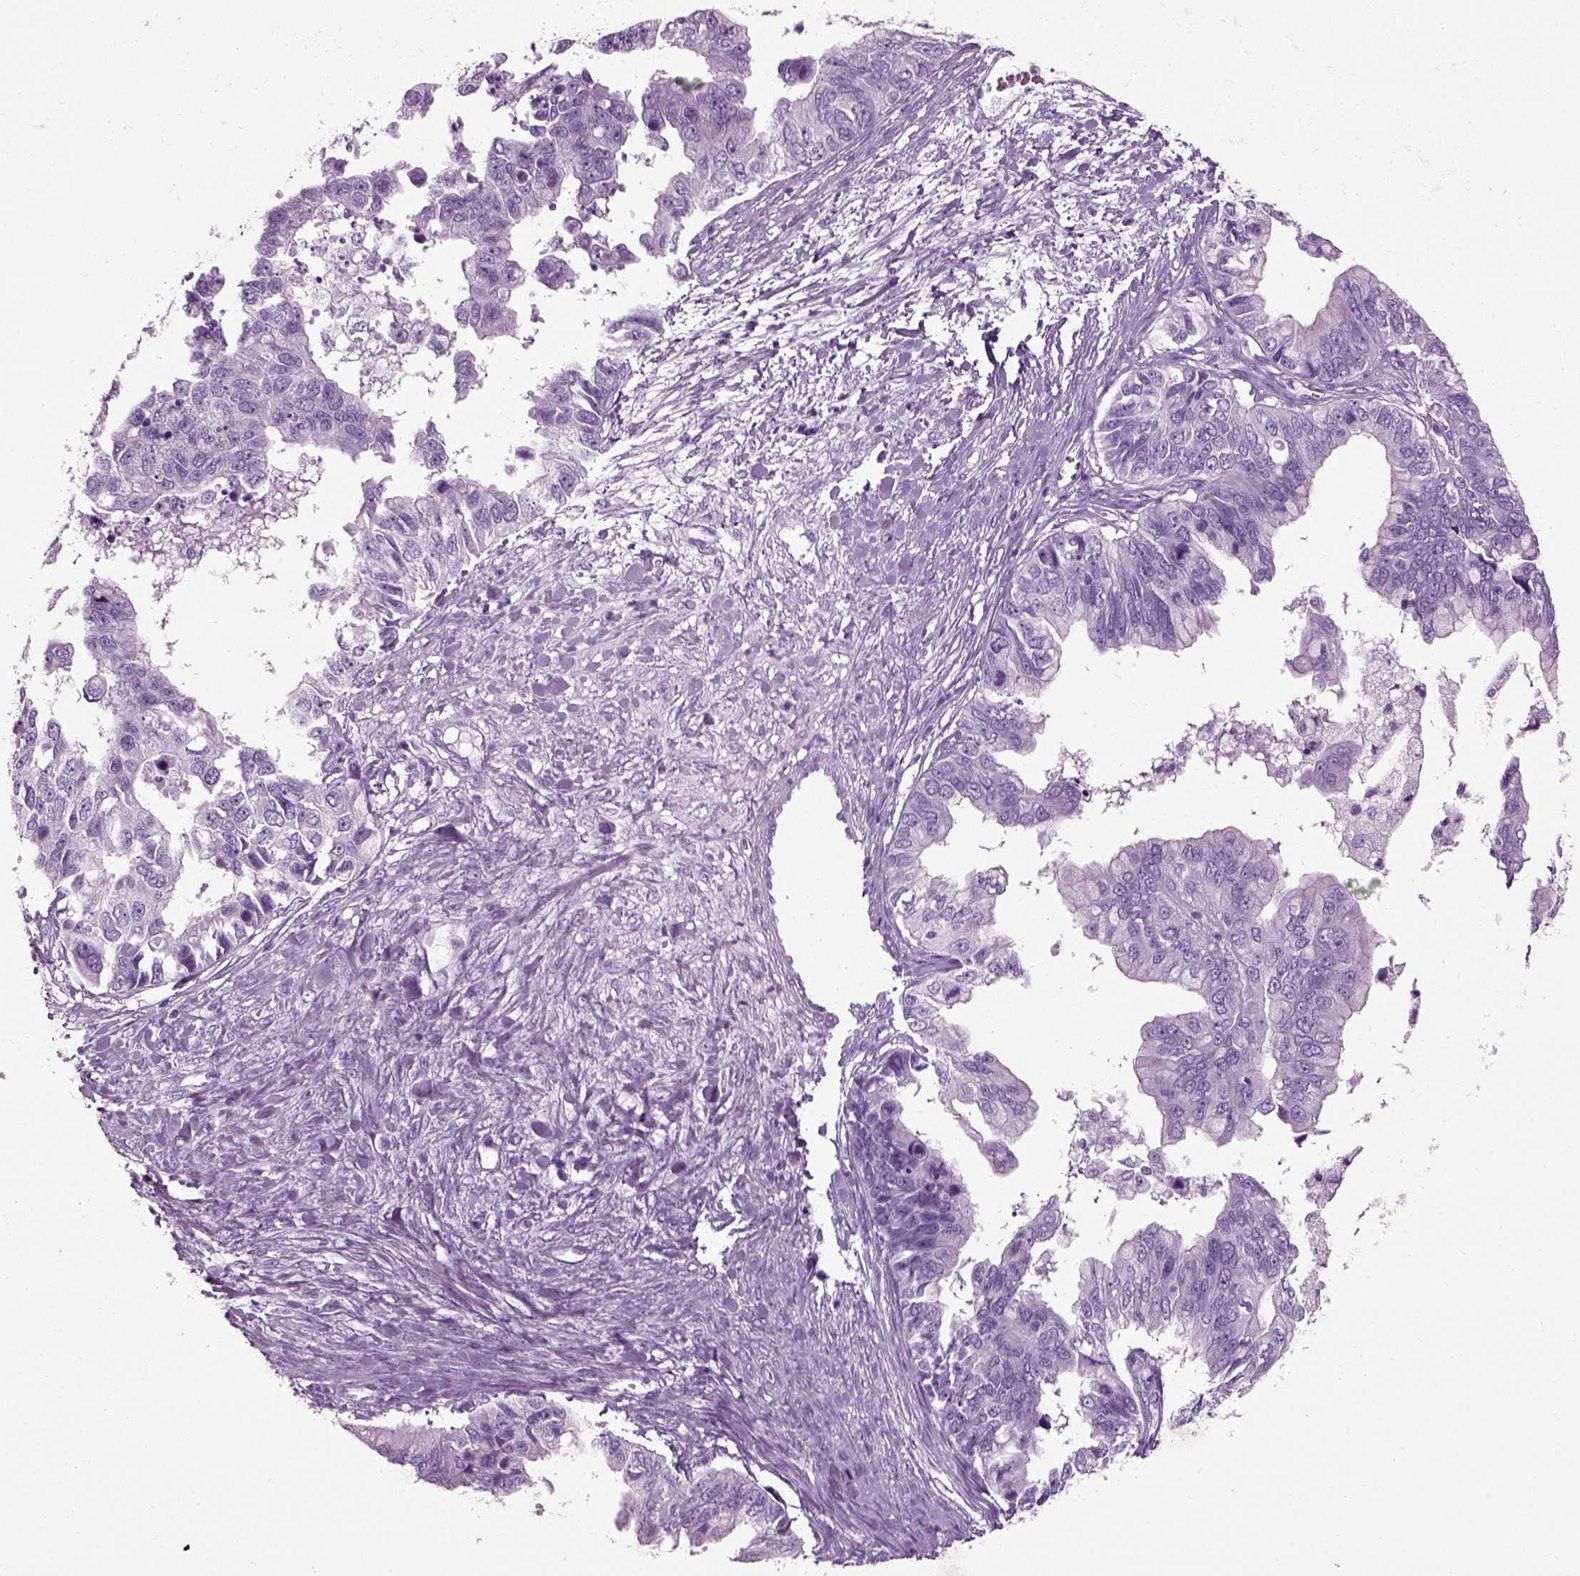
{"staining": {"intensity": "negative", "quantity": "none", "location": "none"}, "tissue": "ovarian cancer", "cell_type": "Tumor cells", "image_type": "cancer", "snomed": [{"axis": "morphology", "description": "Cystadenocarcinoma, mucinous, NOS"}, {"axis": "topography", "description": "Ovary"}], "caption": "The micrograph reveals no staining of tumor cells in ovarian cancer (mucinous cystadenocarcinoma). Brightfield microscopy of immunohistochemistry (IHC) stained with DAB (3,3'-diaminobenzidine) (brown) and hematoxylin (blue), captured at high magnification.", "gene": "CRABP1", "patient": {"sex": "female", "age": 76}}